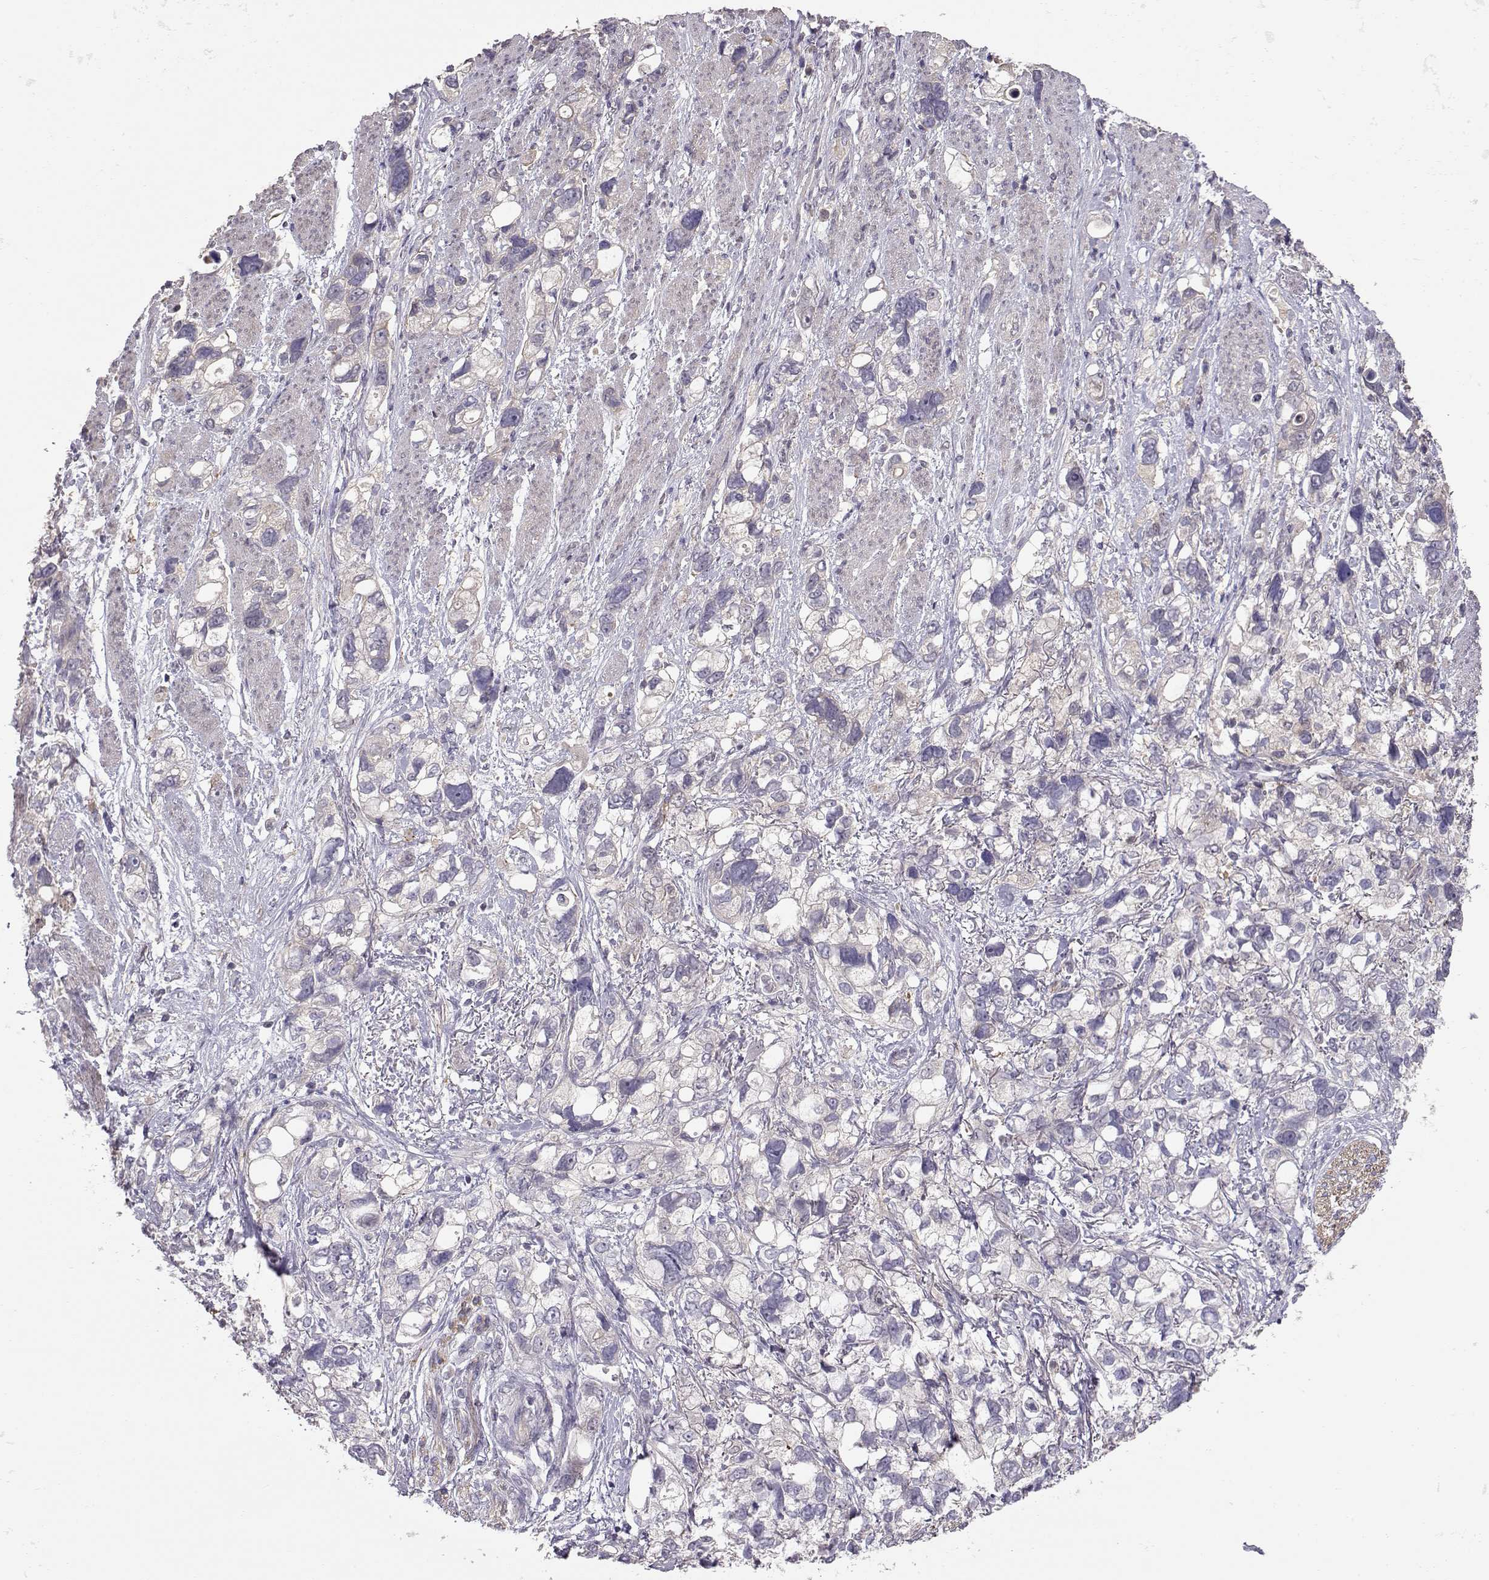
{"staining": {"intensity": "weak", "quantity": "<25%", "location": "cytoplasmic/membranous"}, "tissue": "stomach cancer", "cell_type": "Tumor cells", "image_type": "cancer", "snomed": [{"axis": "morphology", "description": "Adenocarcinoma, NOS"}, {"axis": "topography", "description": "Stomach, upper"}], "caption": "The immunohistochemistry (IHC) image has no significant positivity in tumor cells of stomach cancer tissue.", "gene": "NCAM2", "patient": {"sex": "female", "age": 81}}